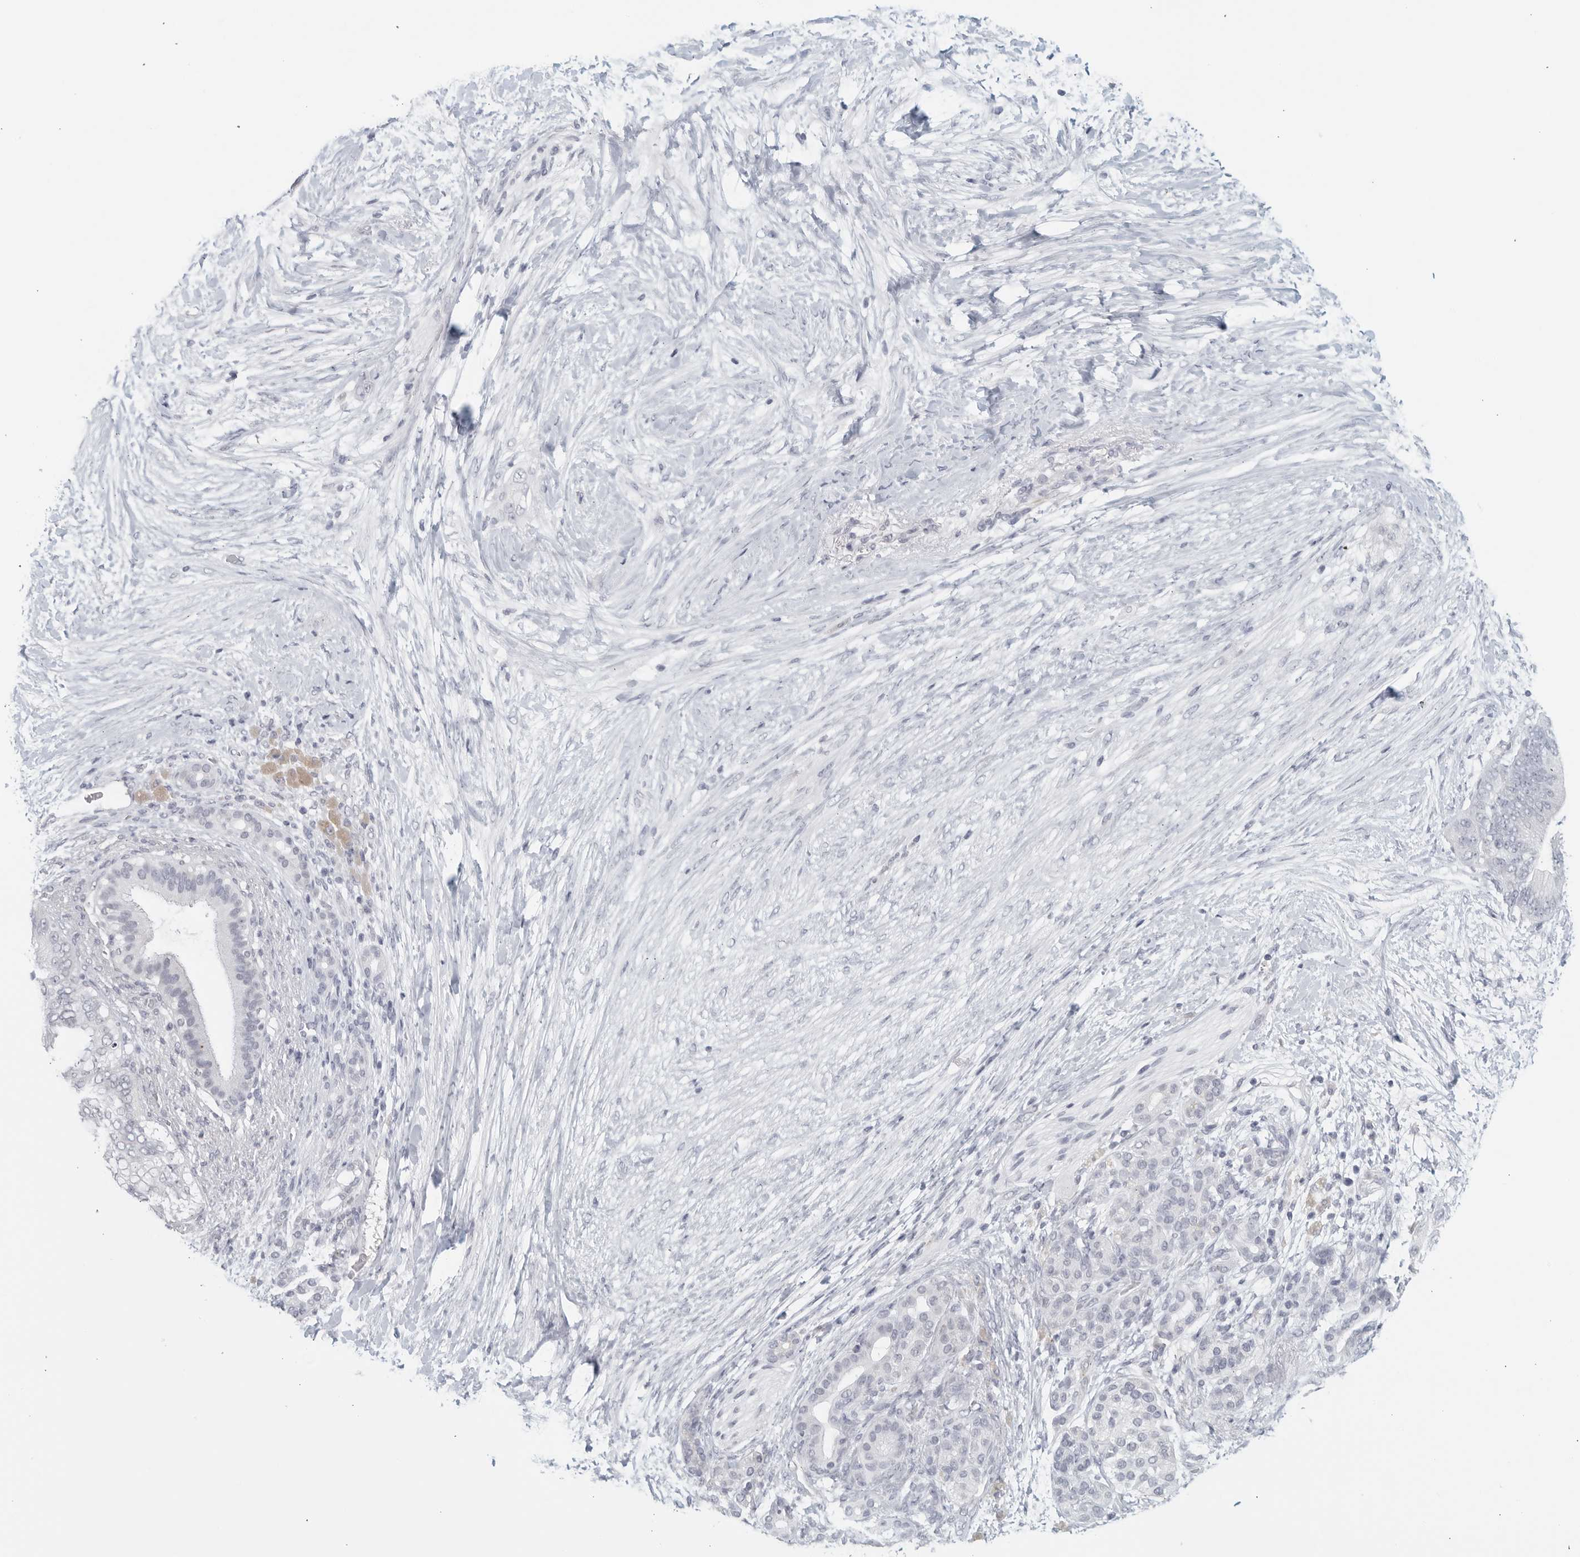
{"staining": {"intensity": "negative", "quantity": "none", "location": "none"}, "tissue": "pancreatic cancer", "cell_type": "Tumor cells", "image_type": "cancer", "snomed": [{"axis": "morphology", "description": "Adenocarcinoma, NOS"}, {"axis": "topography", "description": "Pancreas"}], "caption": "Image shows no significant protein staining in tumor cells of adenocarcinoma (pancreatic).", "gene": "MATN1", "patient": {"sex": "male", "age": 53}}